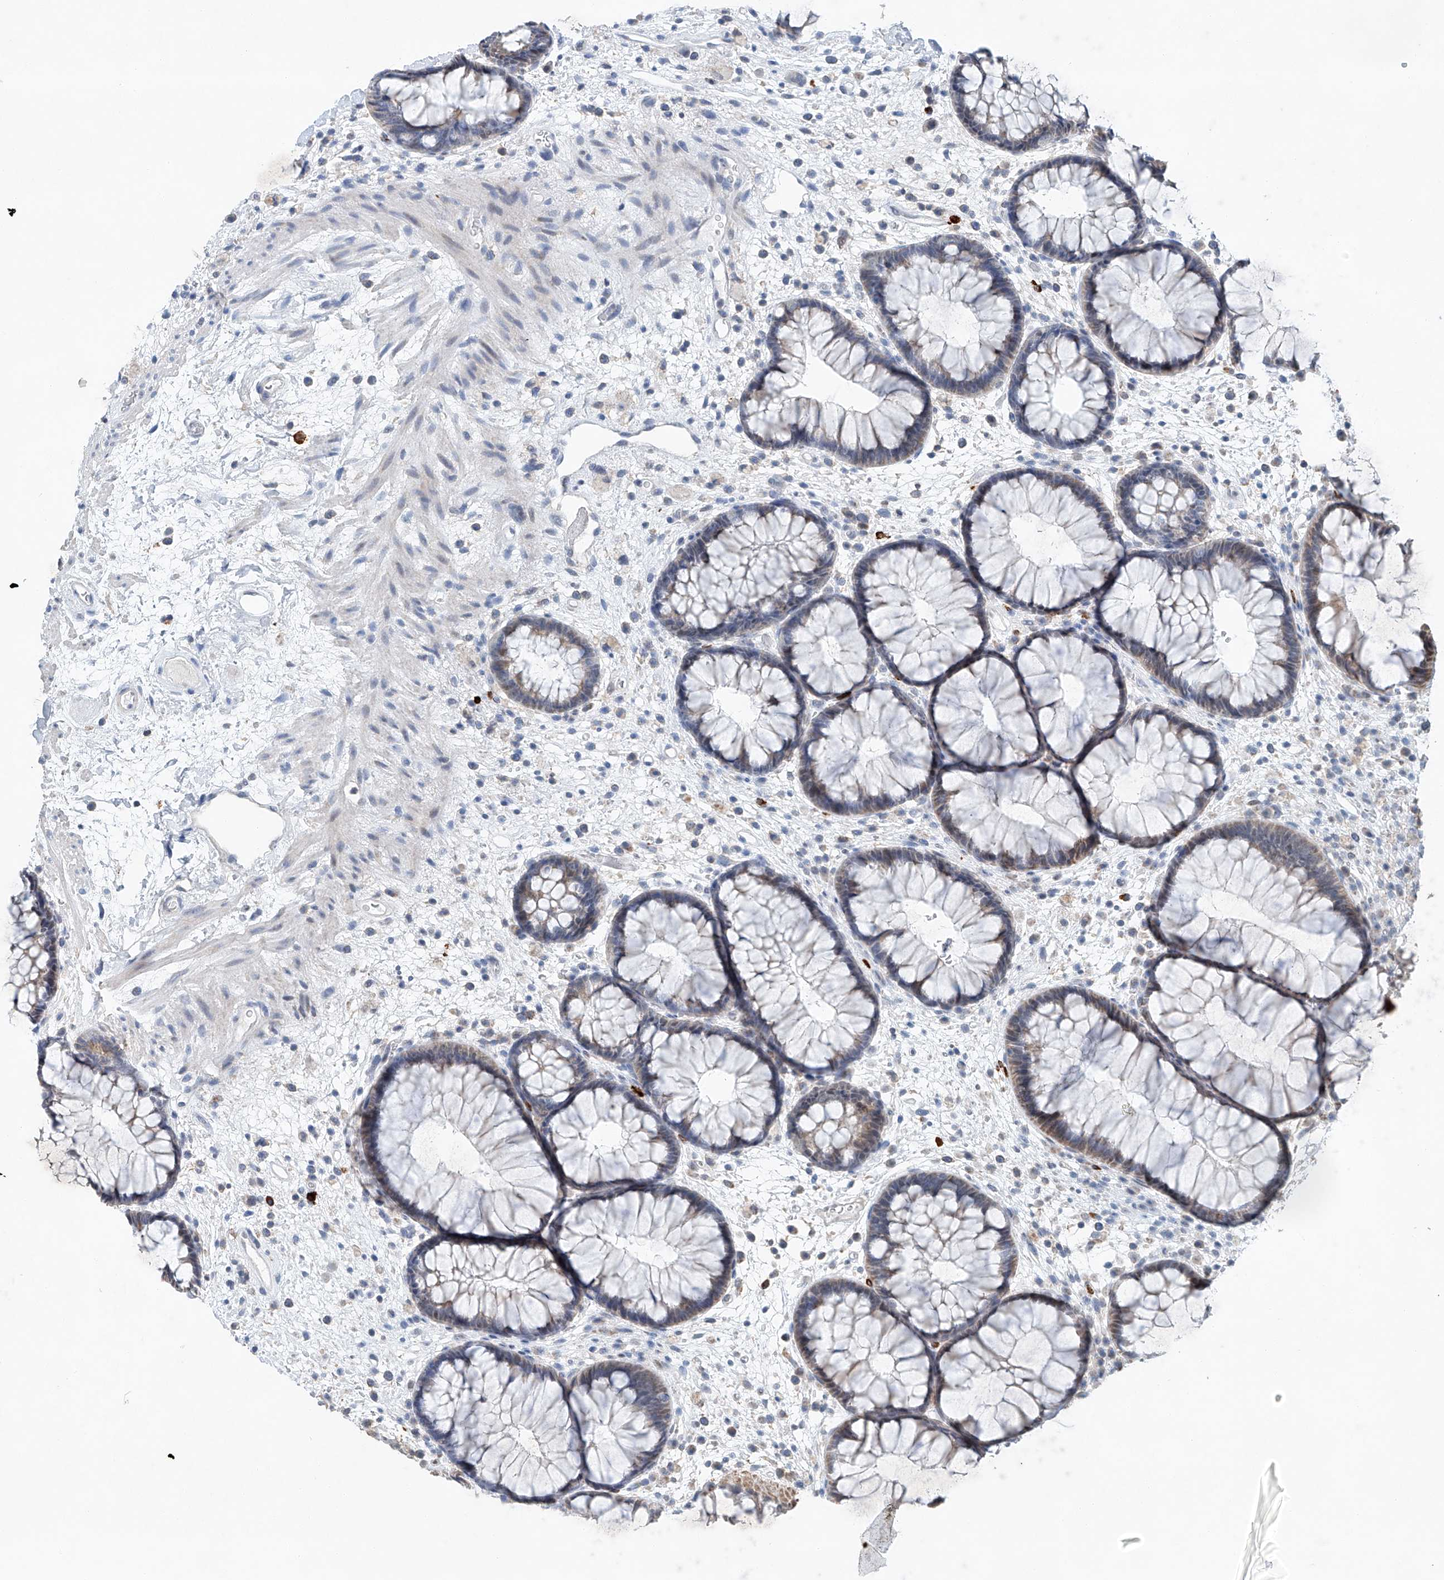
{"staining": {"intensity": "weak", "quantity": "25%-75%", "location": "cytoplasmic/membranous"}, "tissue": "rectum", "cell_type": "Glandular cells", "image_type": "normal", "snomed": [{"axis": "morphology", "description": "Normal tissue, NOS"}, {"axis": "topography", "description": "Rectum"}], "caption": "A high-resolution photomicrograph shows immunohistochemistry (IHC) staining of unremarkable rectum, which demonstrates weak cytoplasmic/membranous positivity in approximately 25%-75% of glandular cells. (IHC, brightfield microscopy, high magnification).", "gene": "KLF15", "patient": {"sex": "male", "age": 51}}